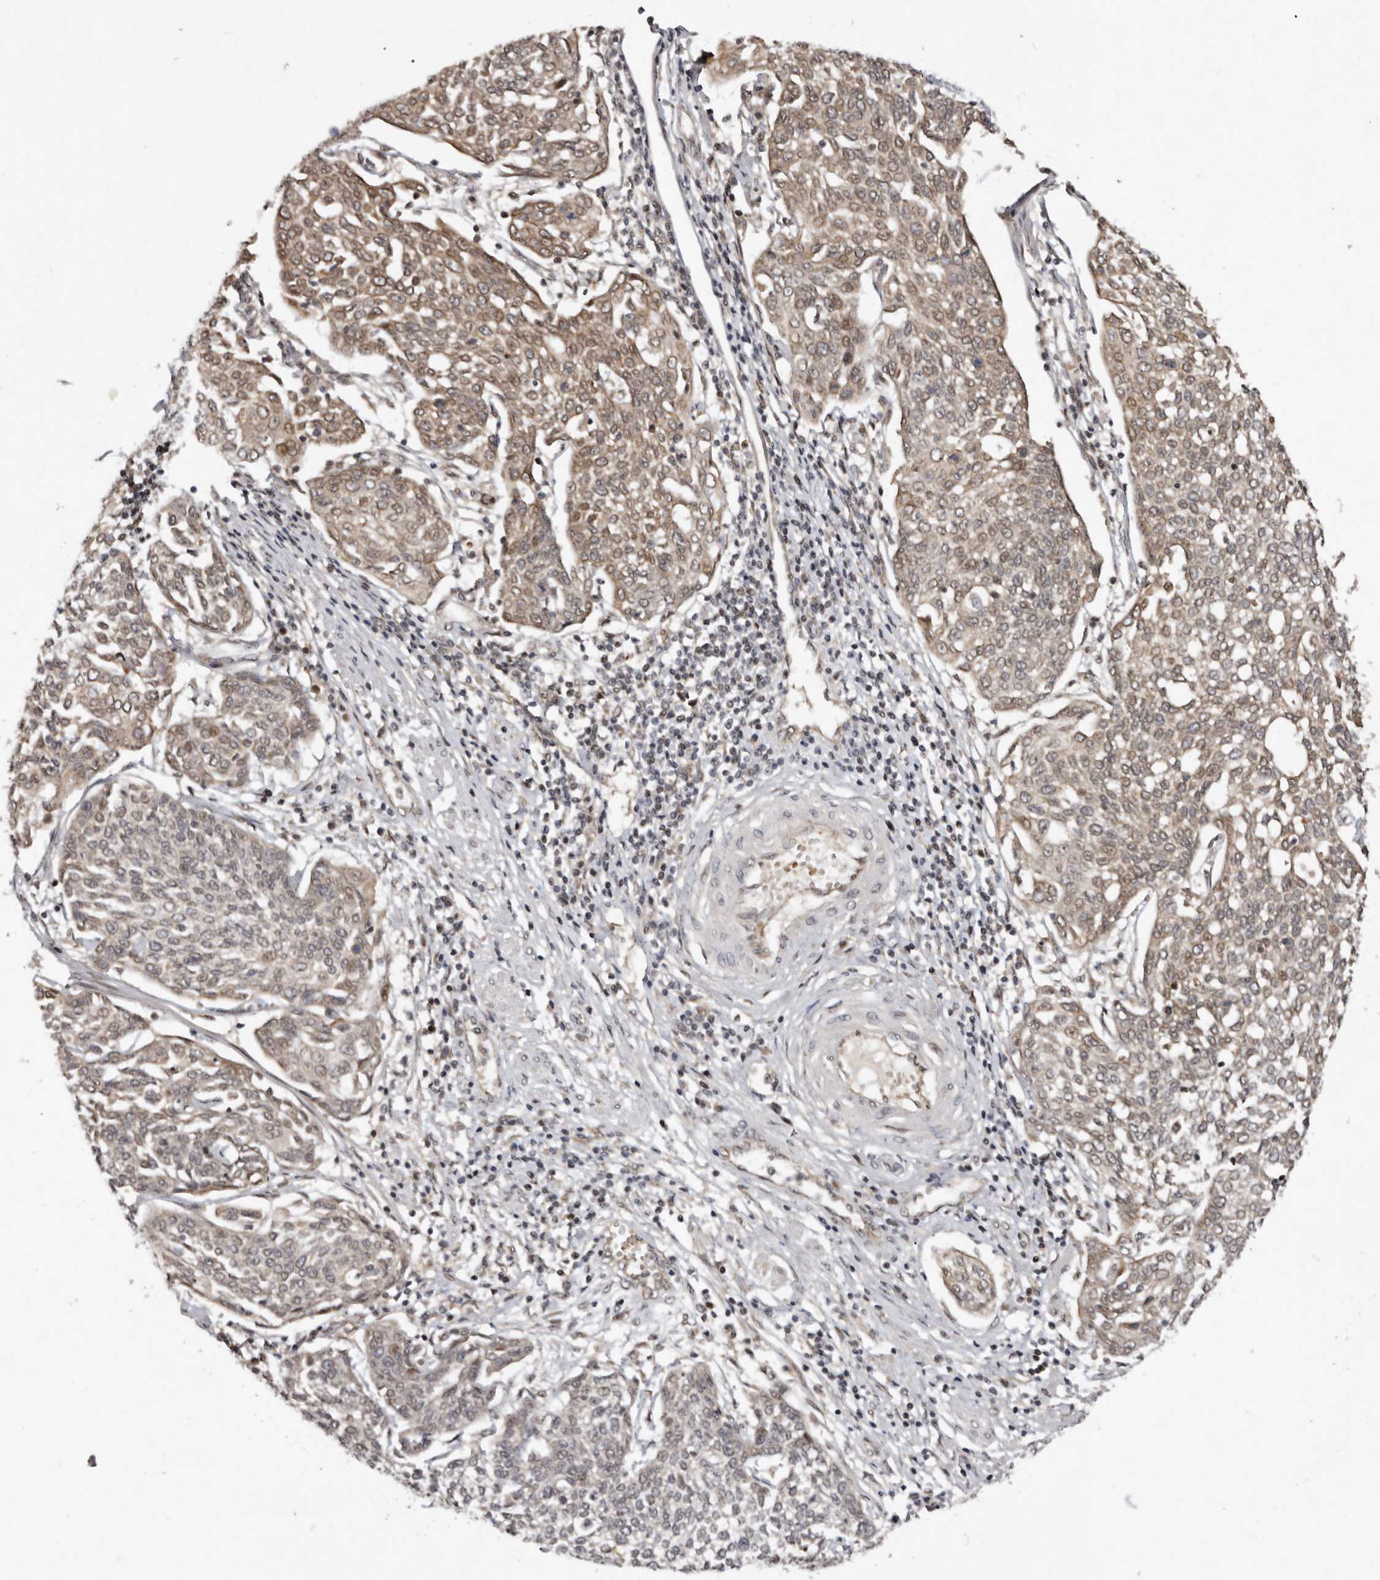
{"staining": {"intensity": "moderate", "quantity": ">75%", "location": "cytoplasmic/membranous"}, "tissue": "cervical cancer", "cell_type": "Tumor cells", "image_type": "cancer", "snomed": [{"axis": "morphology", "description": "Squamous cell carcinoma, NOS"}, {"axis": "topography", "description": "Cervix"}], "caption": "IHC photomicrograph of neoplastic tissue: cervical cancer (squamous cell carcinoma) stained using immunohistochemistry (IHC) shows medium levels of moderate protein expression localized specifically in the cytoplasmic/membranous of tumor cells, appearing as a cytoplasmic/membranous brown color.", "gene": "ABL1", "patient": {"sex": "female", "age": 34}}